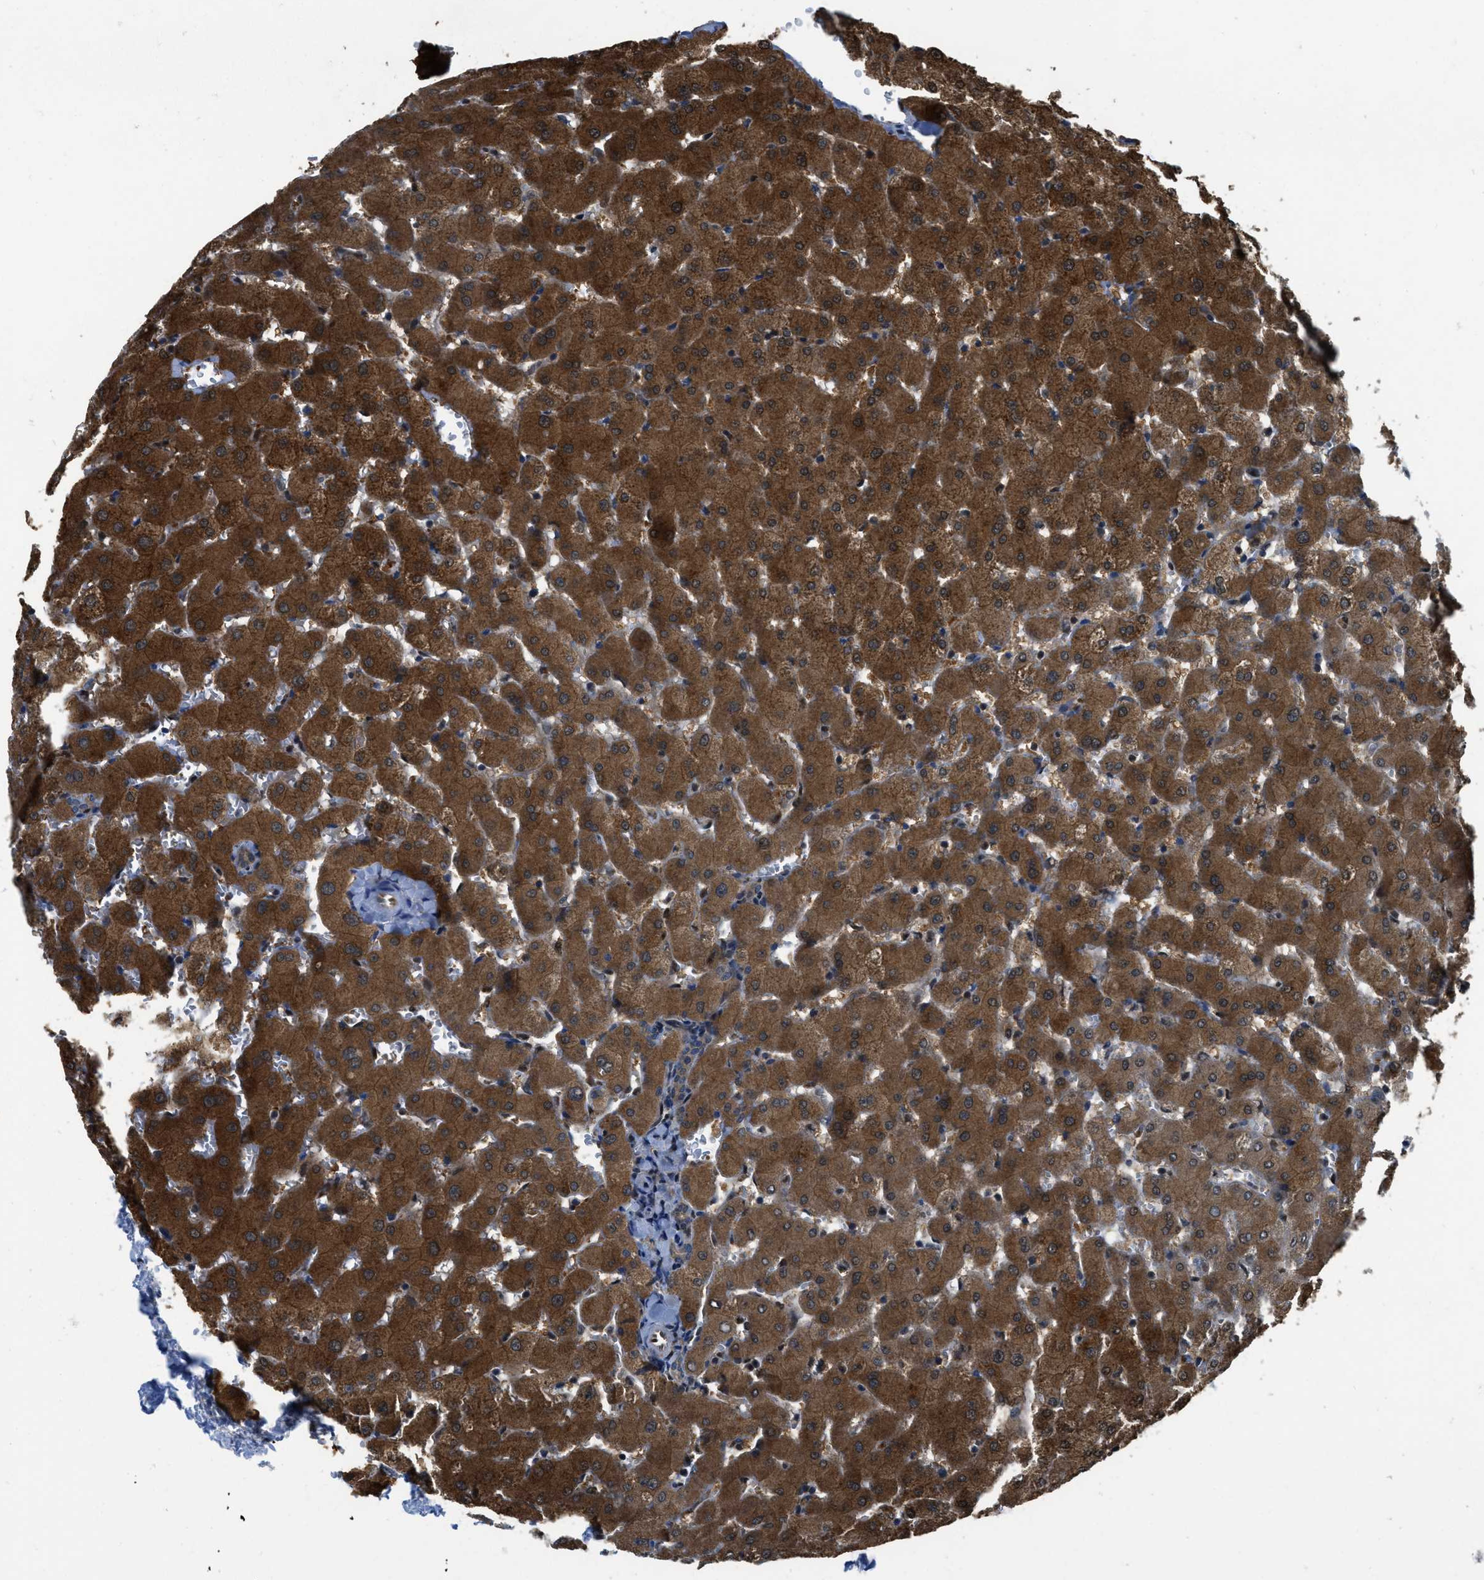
{"staining": {"intensity": "moderate", "quantity": ">75%", "location": "cytoplasmic/membranous"}, "tissue": "liver", "cell_type": "Cholangiocytes", "image_type": "normal", "snomed": [{"axis": "morphology", "description": "Normal tissue, NOS"}, {"axis": "topography", "description": "Liver"}], "caption": "Immunohistochemistry micrograph of normal liver: human liver stained using immunohistochemistry (IHC) demonstrates medium levels of moderate protein expression localized specifically in the cytoplasmic/membranous of cholangiocytes, appearing as a cytoplasmic/membranous brown color.", "gene": "PPP2CB", "patient": {"sex": "female", "age": 63}}